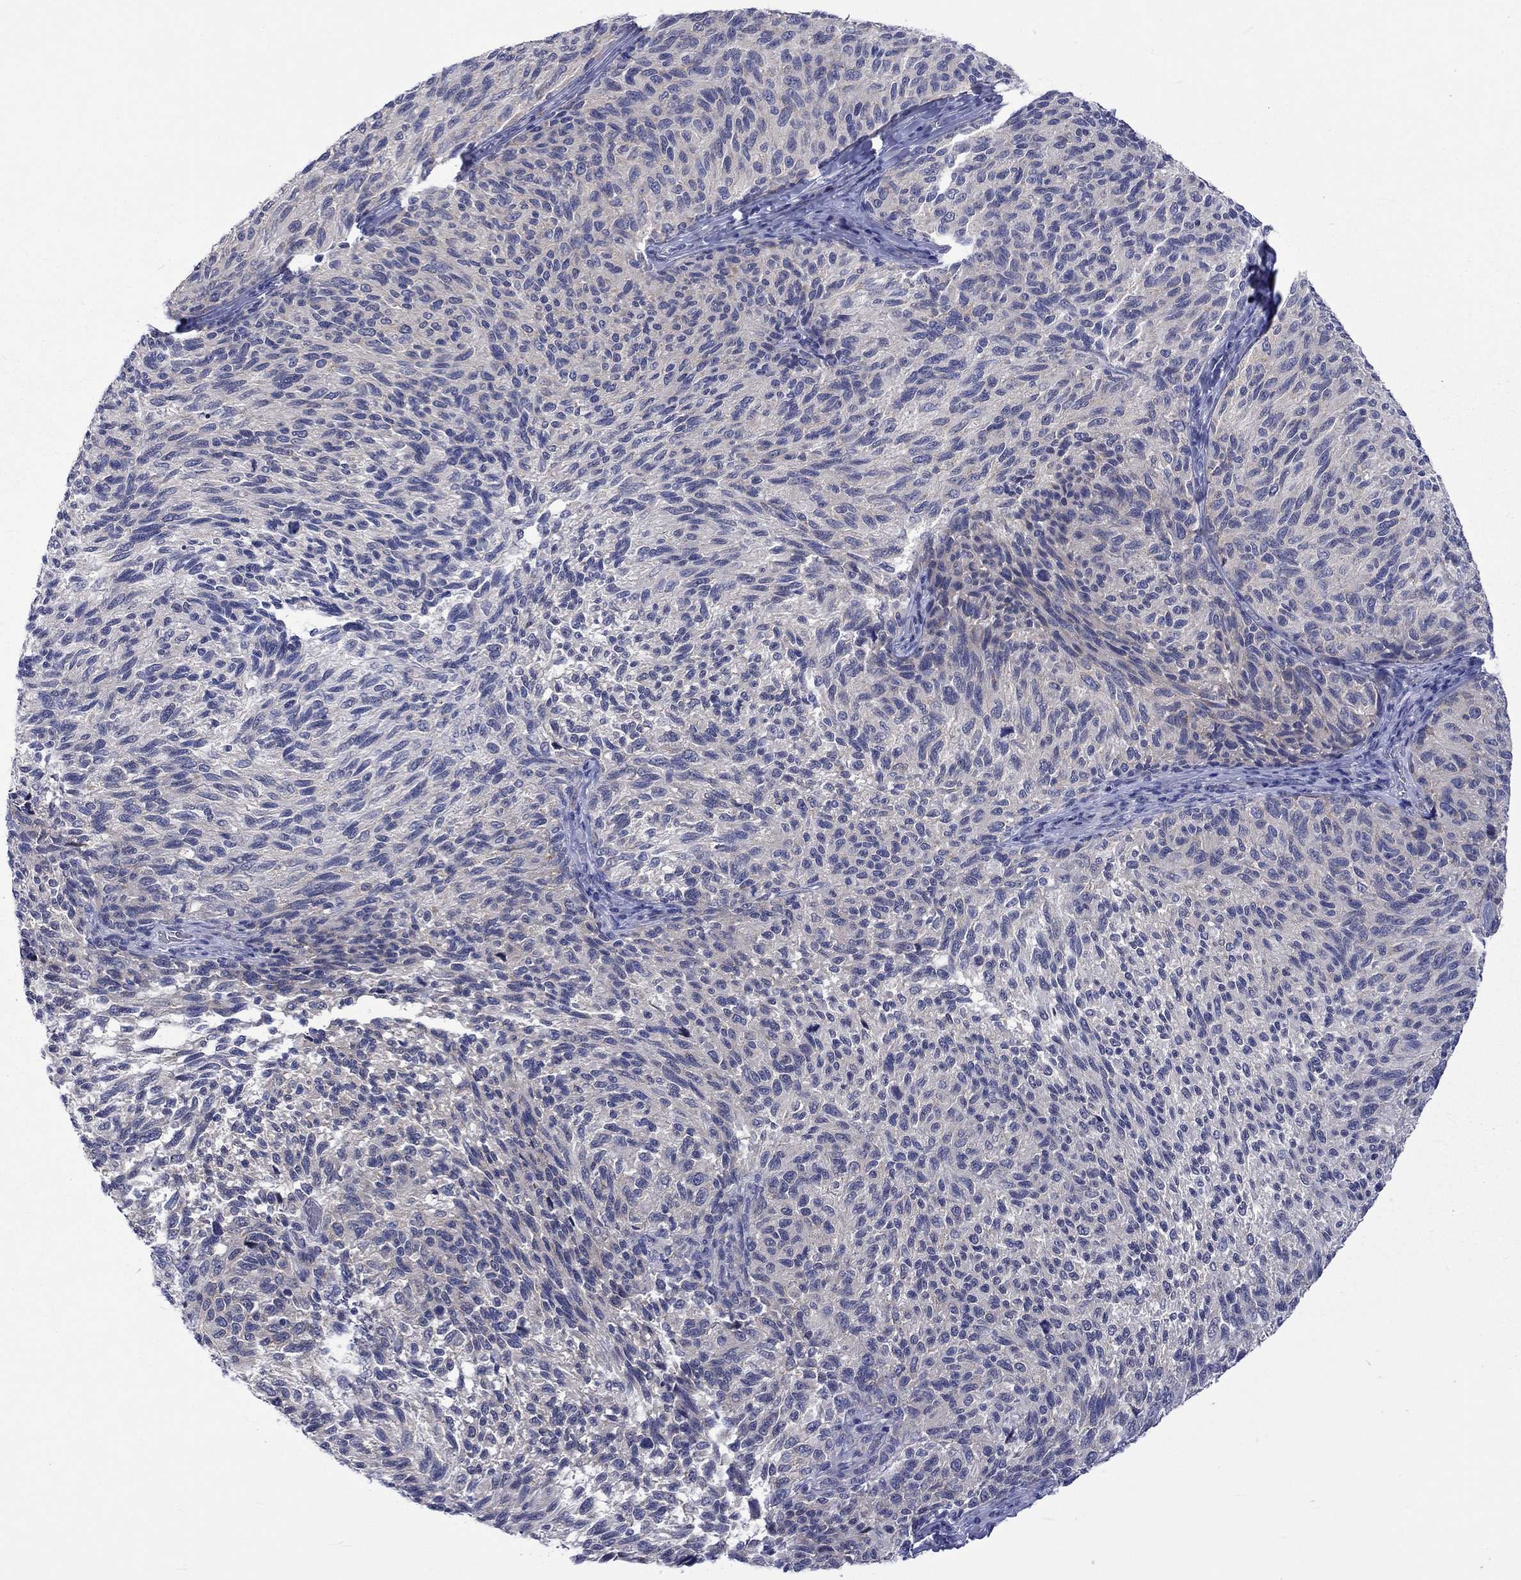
{"staining": {"intensity": "weak", "quantity": "25%-75%", "location": "cytoplasmic/membranous"}, "tissue": "melanoma", "cell_type": "Tumor cells", "image_type": "cancer", "snomed": [{"axis": "morphology", "description": "Malignant melanoma, NOS"}, {"axis": "topography", "description": "Skin"}], "caption": "High-magnification brightfield microscopy of melanoma stained with DAB (3,3'-diaminobenzidine) (brown) and counterstained with hematoxylin (blue). tumor cells exhibit weak cytoplasmic/membranous staining is seen in about25%-75% of cells.", "gene": "CERS1", "patient": {"sex": "female", "age": 73}}